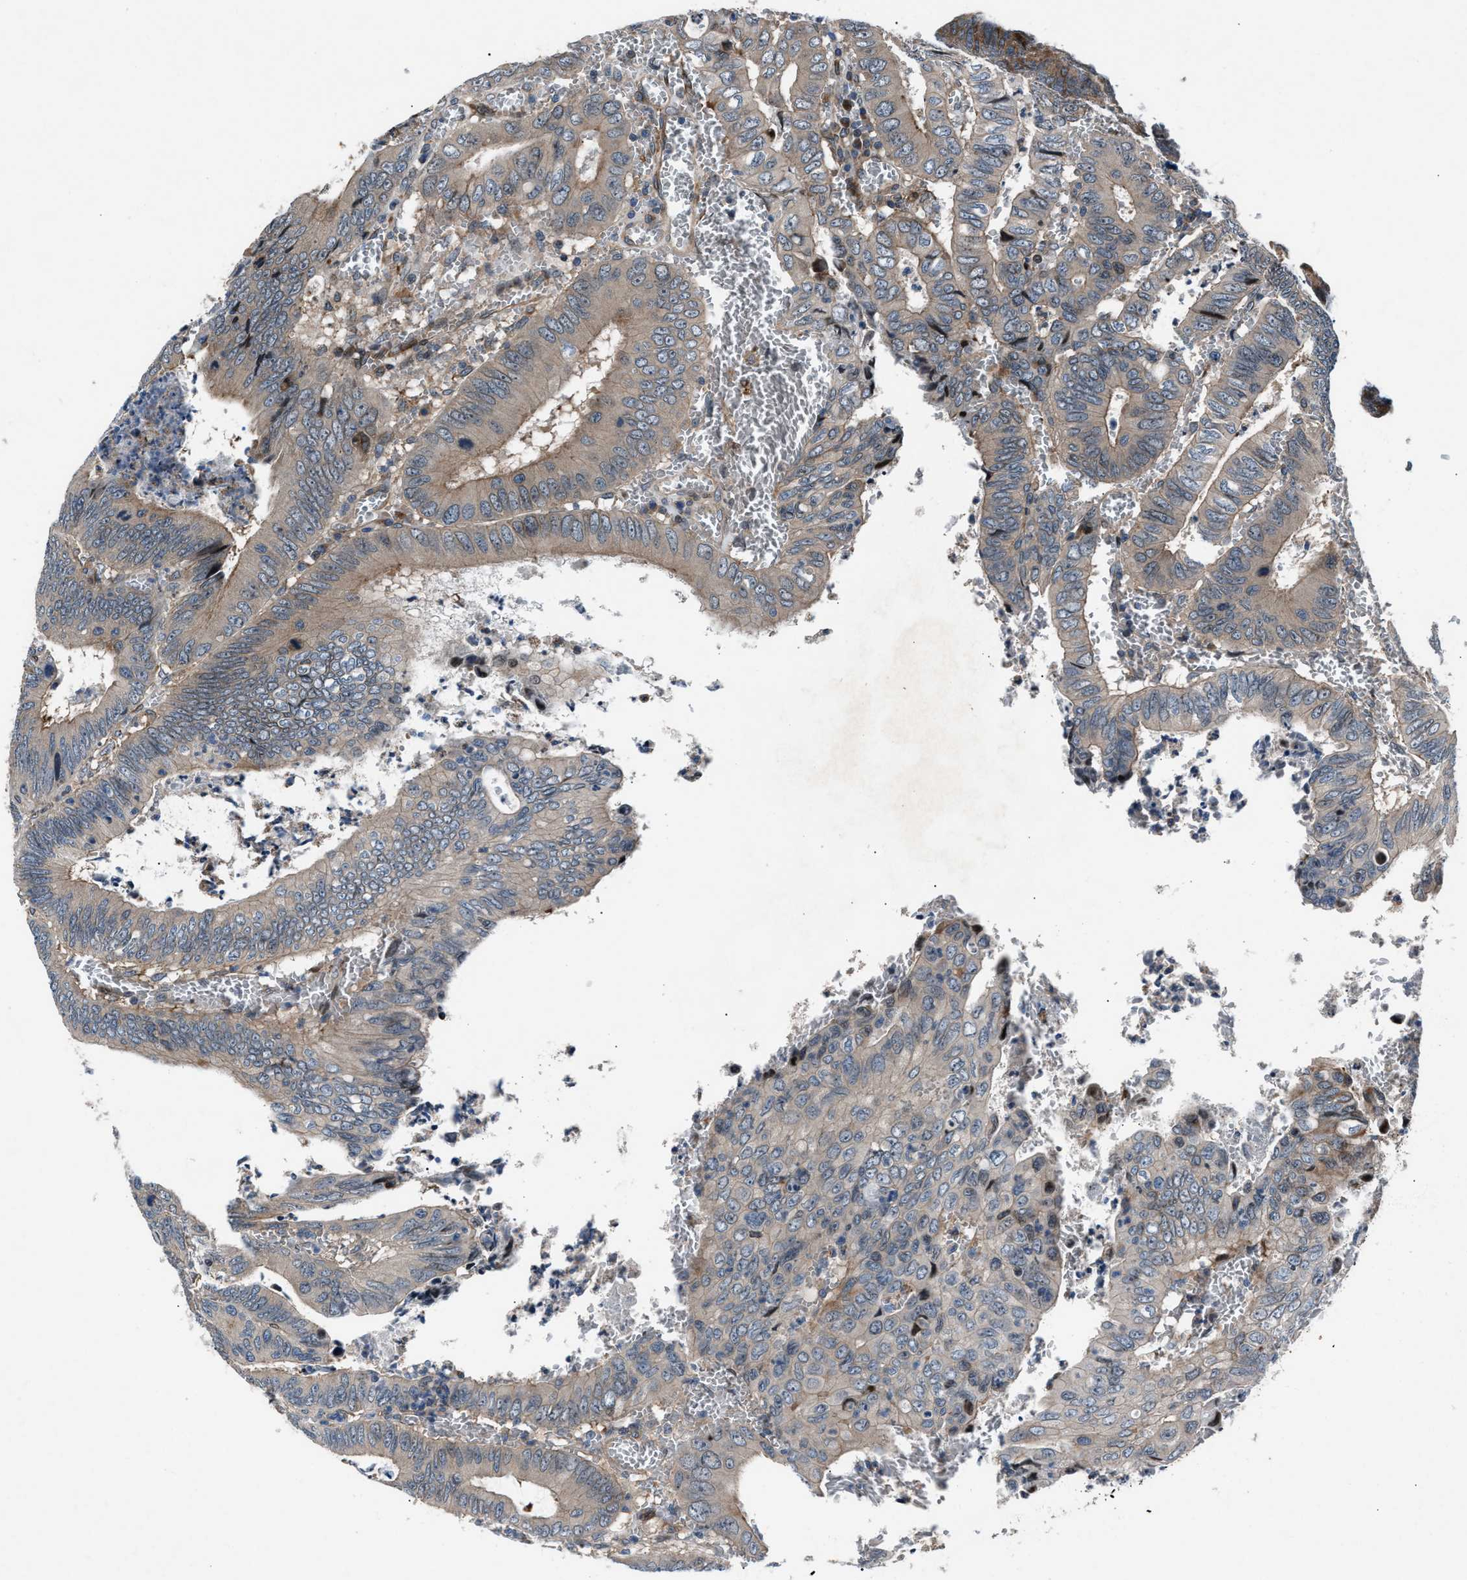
{"staining": {"intensity": "moderate", "quantity": "25%-75%", "location": "cytoplasmic/membranous"}, "tissue": "colorectal cancer", "cell_type": "Tumor cells", "image_type": "cancer", "snomed": [{"axis": "morphology", "description": "Inflammation, NOS"}, {"axis": "morphology", "description": "Adenocarcinoma, NOS"}, {"axis": "topography", "description": "Colon"}], "caption": "Colorectal cancer (adenocarcinoma) was stained to show a protein in brown. There is medium levels of moderate cytoplasmic/membranous staining in approximately 25%-75% of tumor cells.", "gene": "DYNC2I1", "patient": {"sex": "male", "age": 72}}